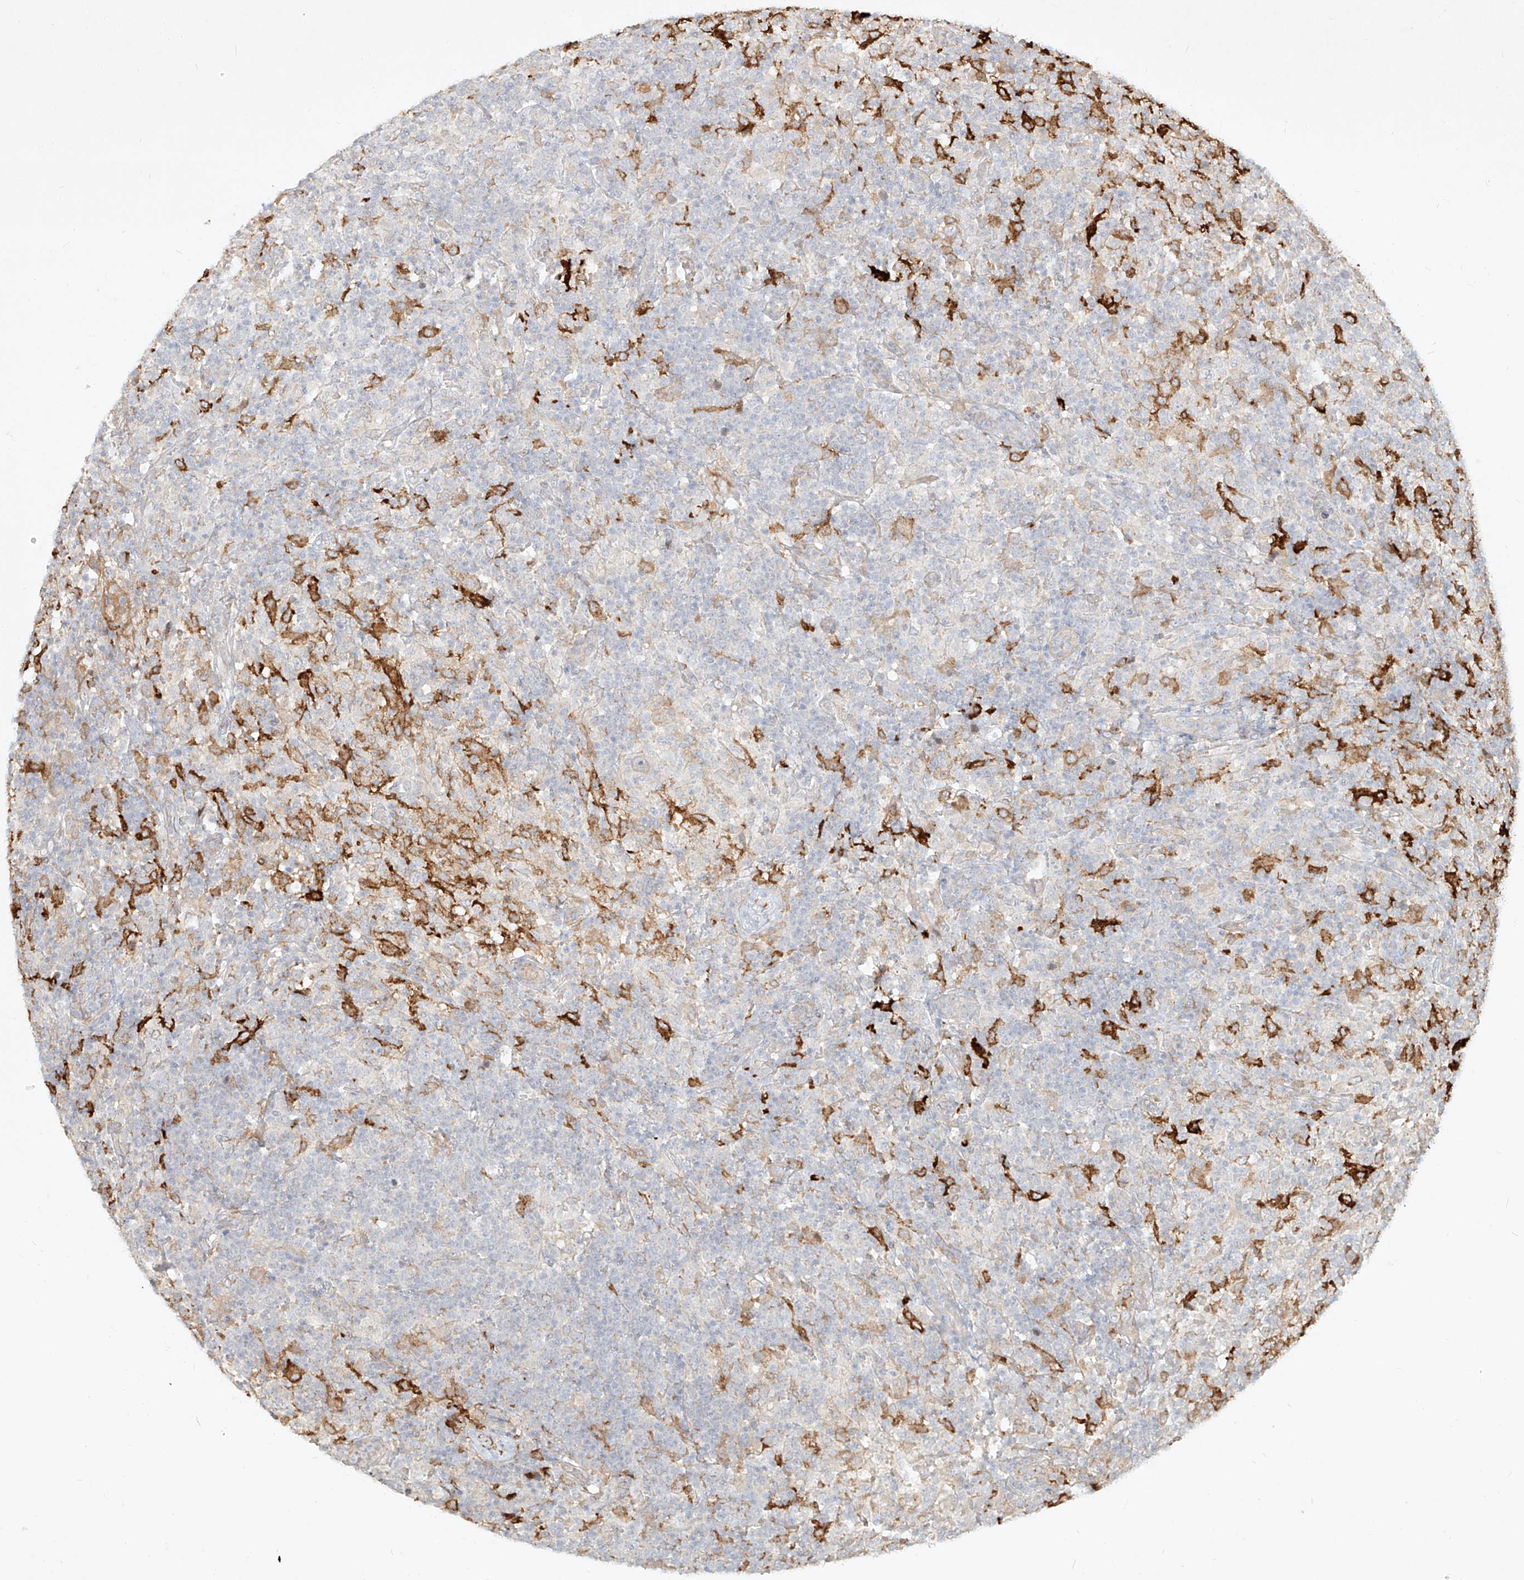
{"staining": {"intensity": "negative", "quantity": "none", "location": "none"}, "tissue": "lymphoma", "cell_type": "Tumor cells", "image_type": "cancer", "snomed": [{"axis": "morphology", "description": "Hodgkin's disease, NOS"}, {"axis": "topography", "description": "Lymph node"}], "caption": "High power microscopy histopathology image of an immunohistochemistry image of lymphoma, revealing no significant staining in tumor cells.", "gene": "CD209", "patient": {"sex": "male", "age": 70}}